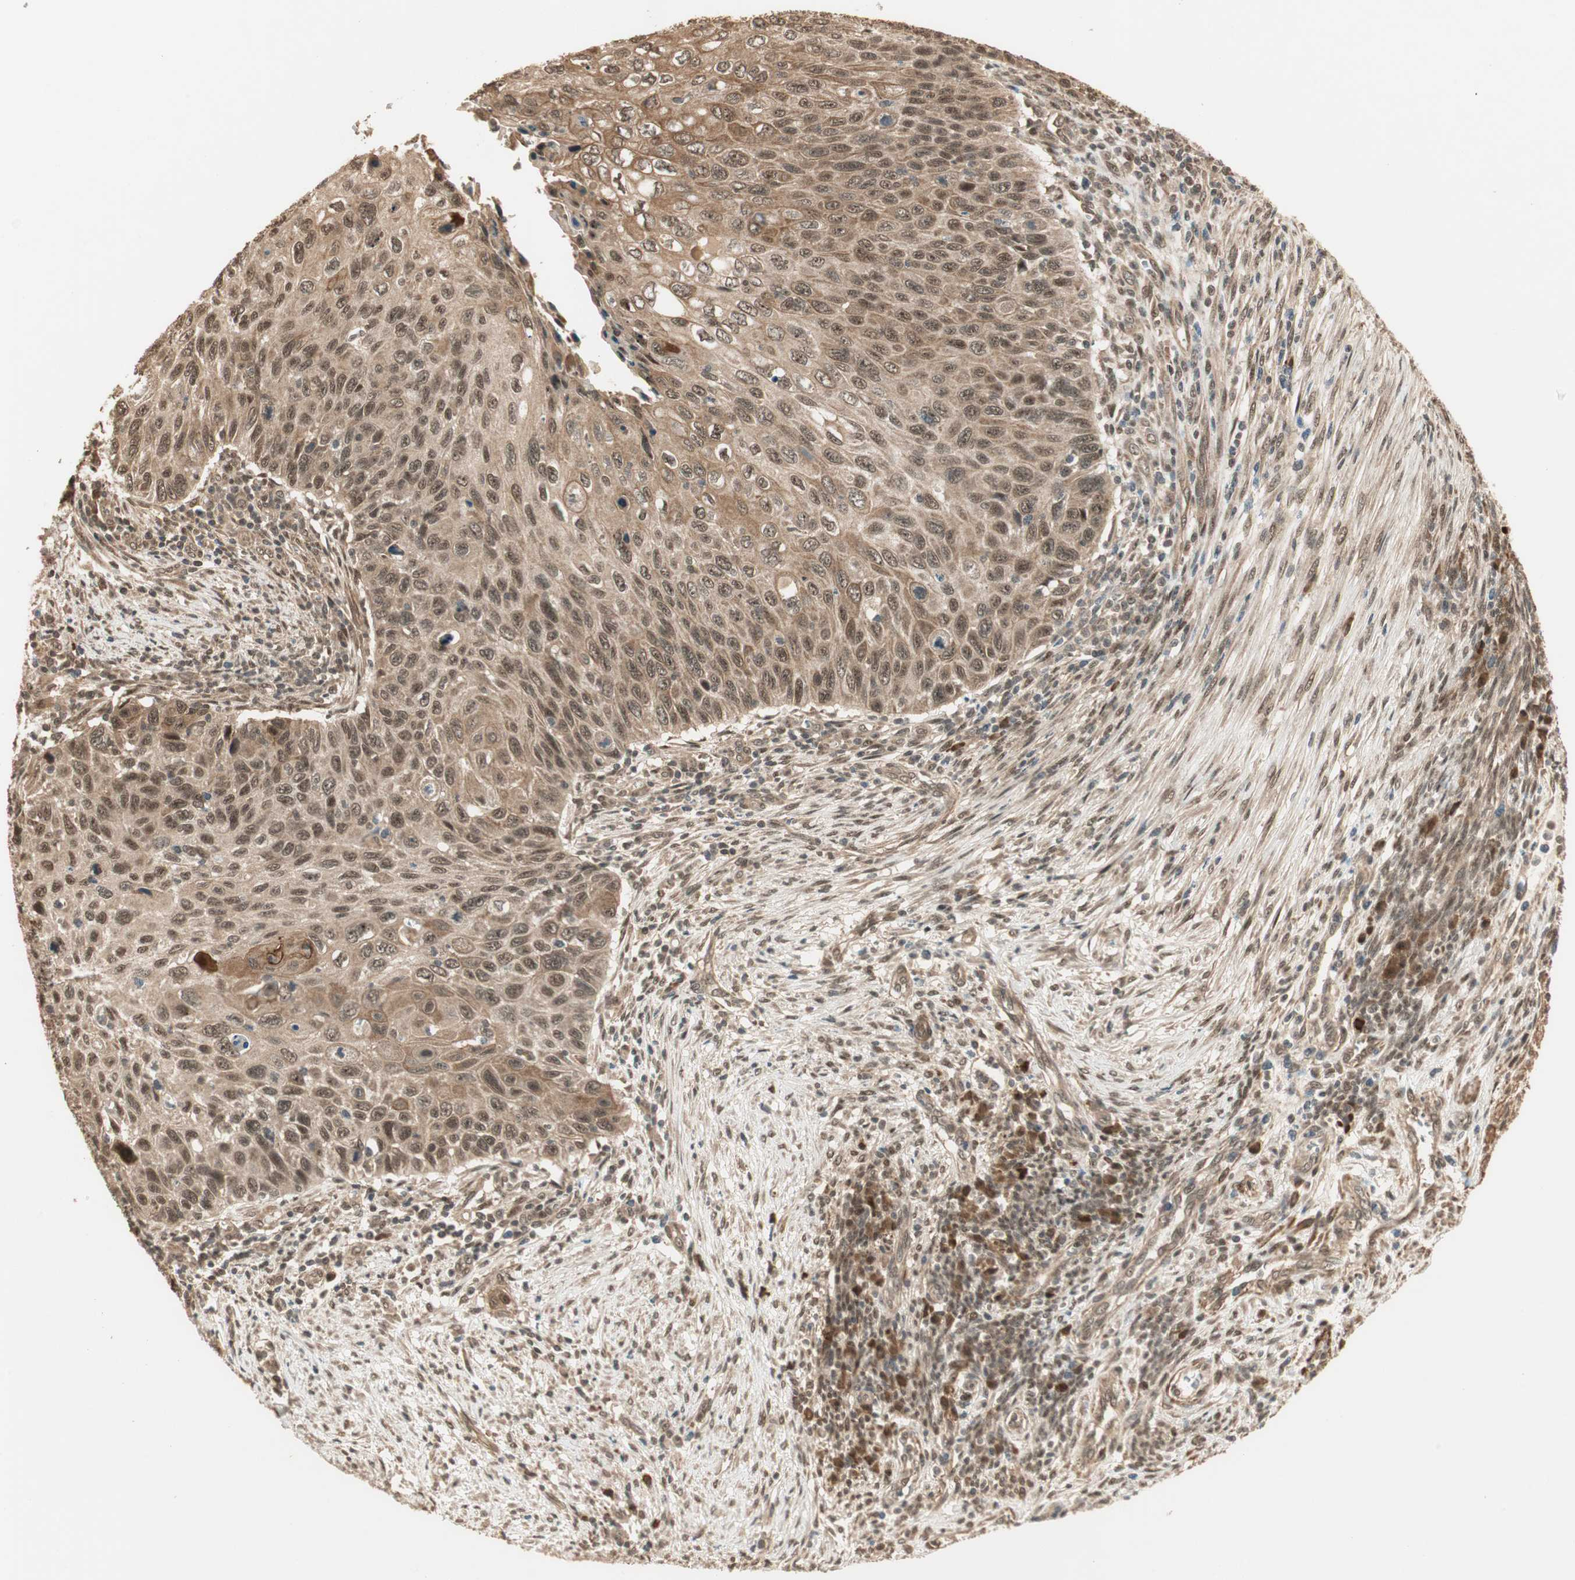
{"staining": {"intensity": "moderate", "quantity": ">75%", "location": "cytoplasmic/membranous,nuclear"}, "tissue": "cervical cancer", "cell_type": "Tumor cells", "image_type": "cancer", "snomed": [{"axis": "morphology", "description": "Squamous cell carcinoma, NOS"}, {"axis": "topography", "description": "Cervix"}], "caption": "Squamous cell carcinoma (cervical) tissue demonstrates moderate cytoplasmic/membranous and nuclear staining in approximately >75% of tumor cells, visualized by immunohistochemistry. (DAB IHC with brightfield microscopy, high magnification).", "gene": "ZSCAN31", "patient": {"sex": "female", "age": 70}}